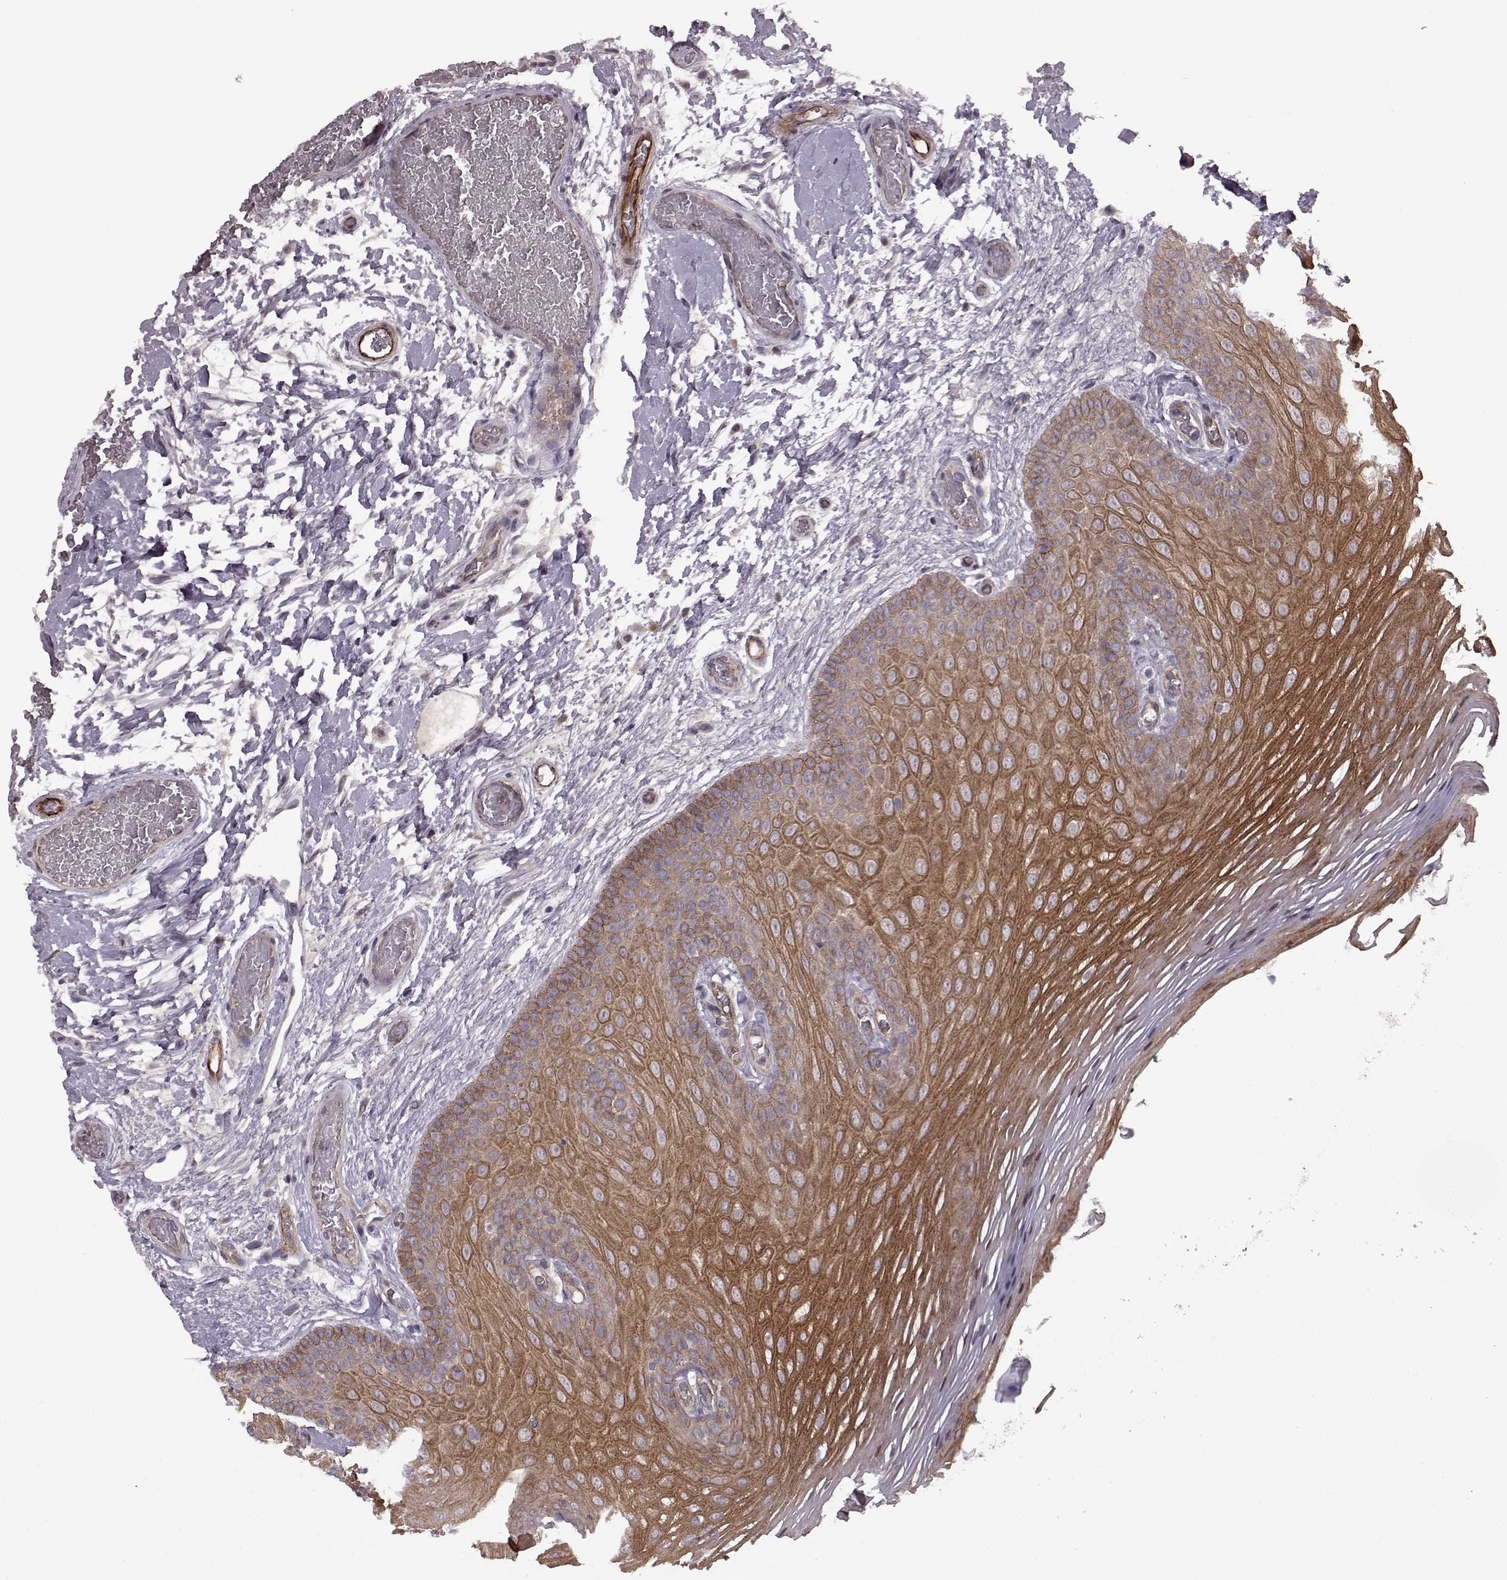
{"staining": {"intensity": "strong", "quantity": ">75%", "location": "cytoplasmic/membranous"}, "tissue": "oral mucosa", "cell_type": "Squamous epithelial cells", "image_type": "normal", "snomed": [{"axis": "morphology", "description": "Normal tissue, NOS"}, {"axis": "morphology", "description": "Squamous cell carcinoma, NOS"}, {"axis": "topography", "description": "Oral tissue"}, {"axis": "topography", "description": "Head-Neck"}], "caption": "IHC image of benign human oral mucosa stained for a protein (brown), which shows high levels of strong cytoplasmic/membranous expression in about >75% of squamous epithelial cells.", "gene": "SYNPO", "patient": {"sex": "male", "age": 78}}